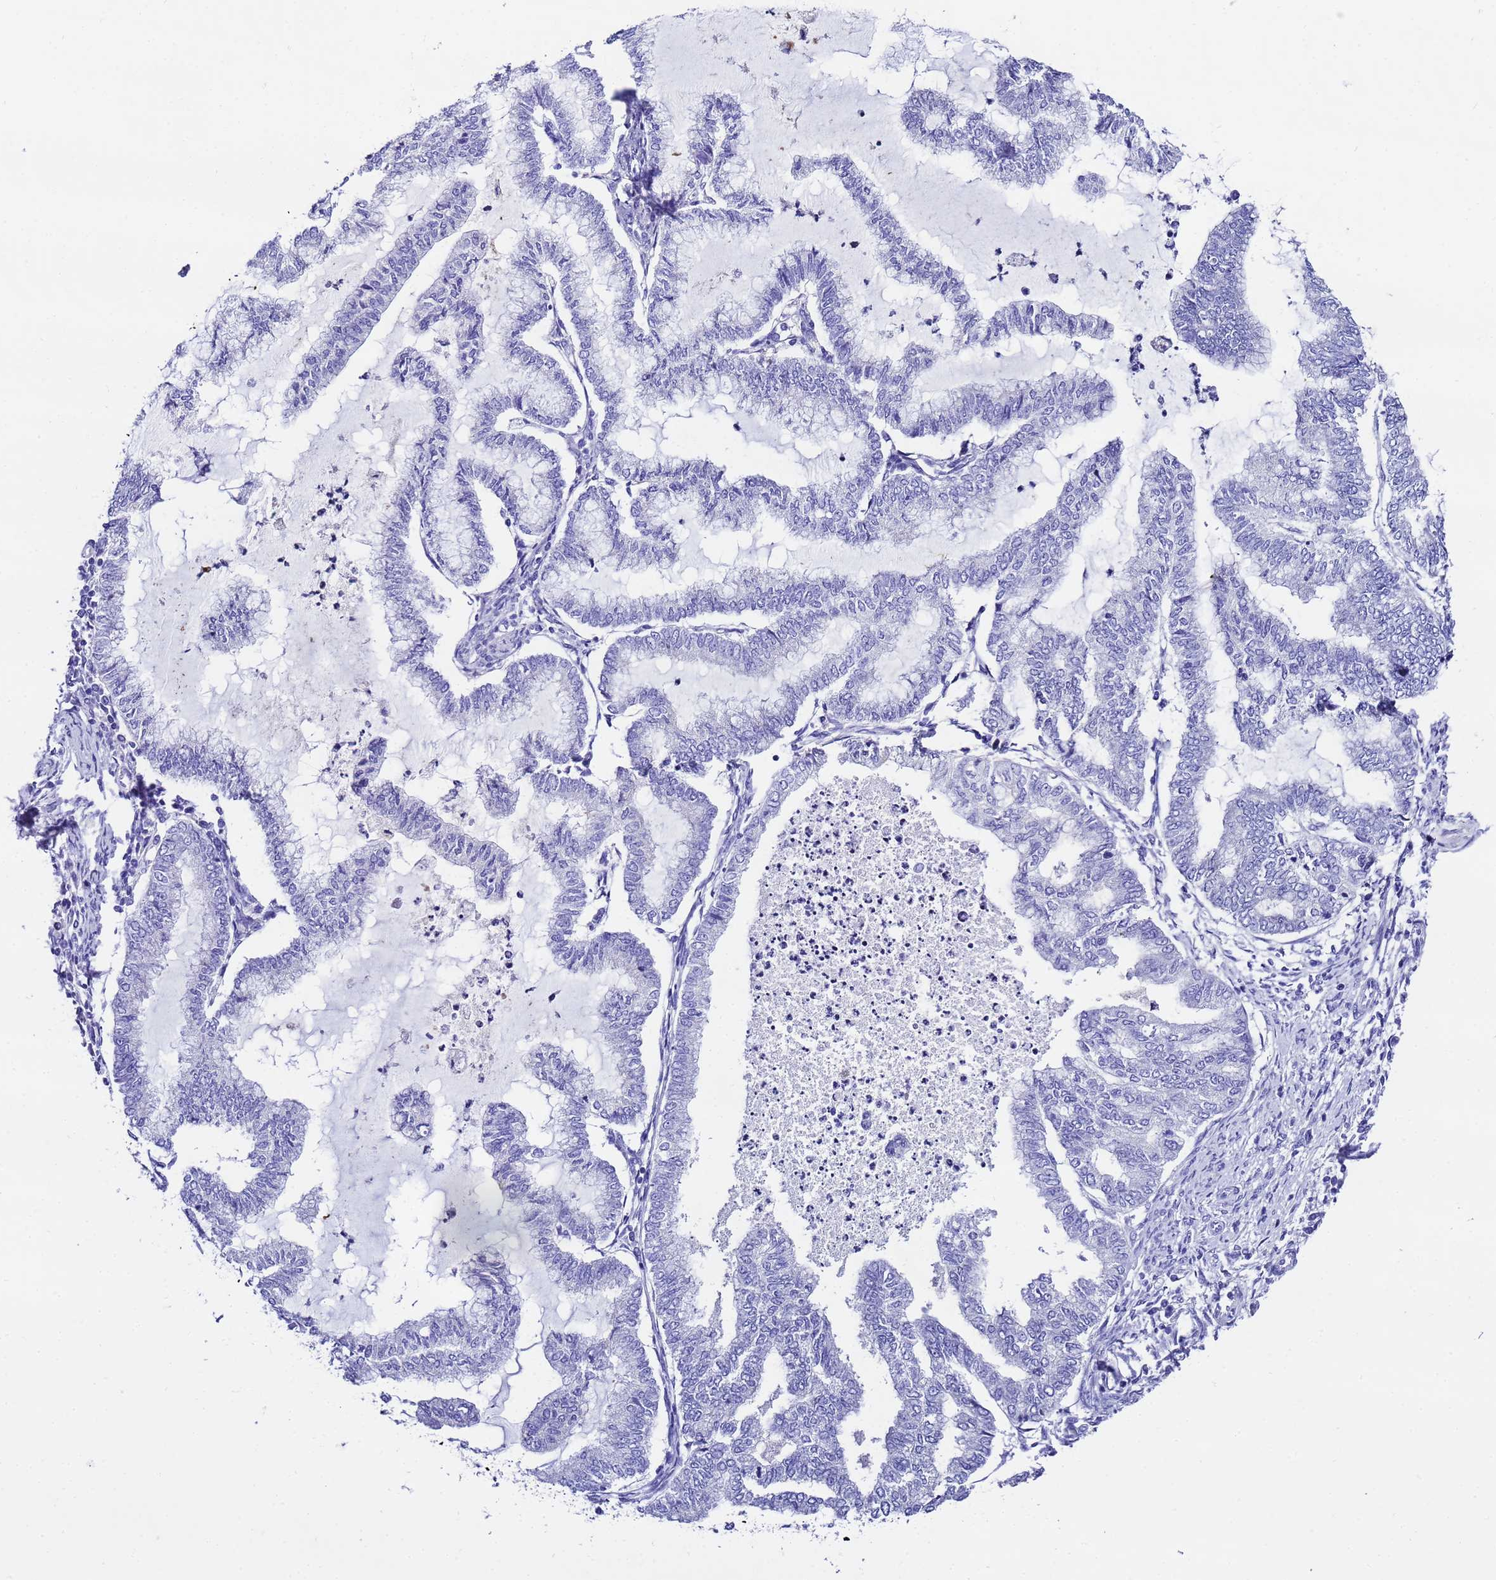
{"staining": {"intensity": "negative", "quantity": "none", "location": "none"}, "tissue": "endometrial cancer", "cell_type": "Tumor cells", "image_type": "cancer", "snomed": [{"axis": "morphology", "description": "Adenocarcinoma, NOS"}, {"axis": "topography", "description": "Endometrium"}], "caption": "Micrograph shows no significant protein expression in tumor cells of endometrial adenocarcinoma.", "gene": "UGT2B10", "patient": {"sex": "female", "age": 79}}